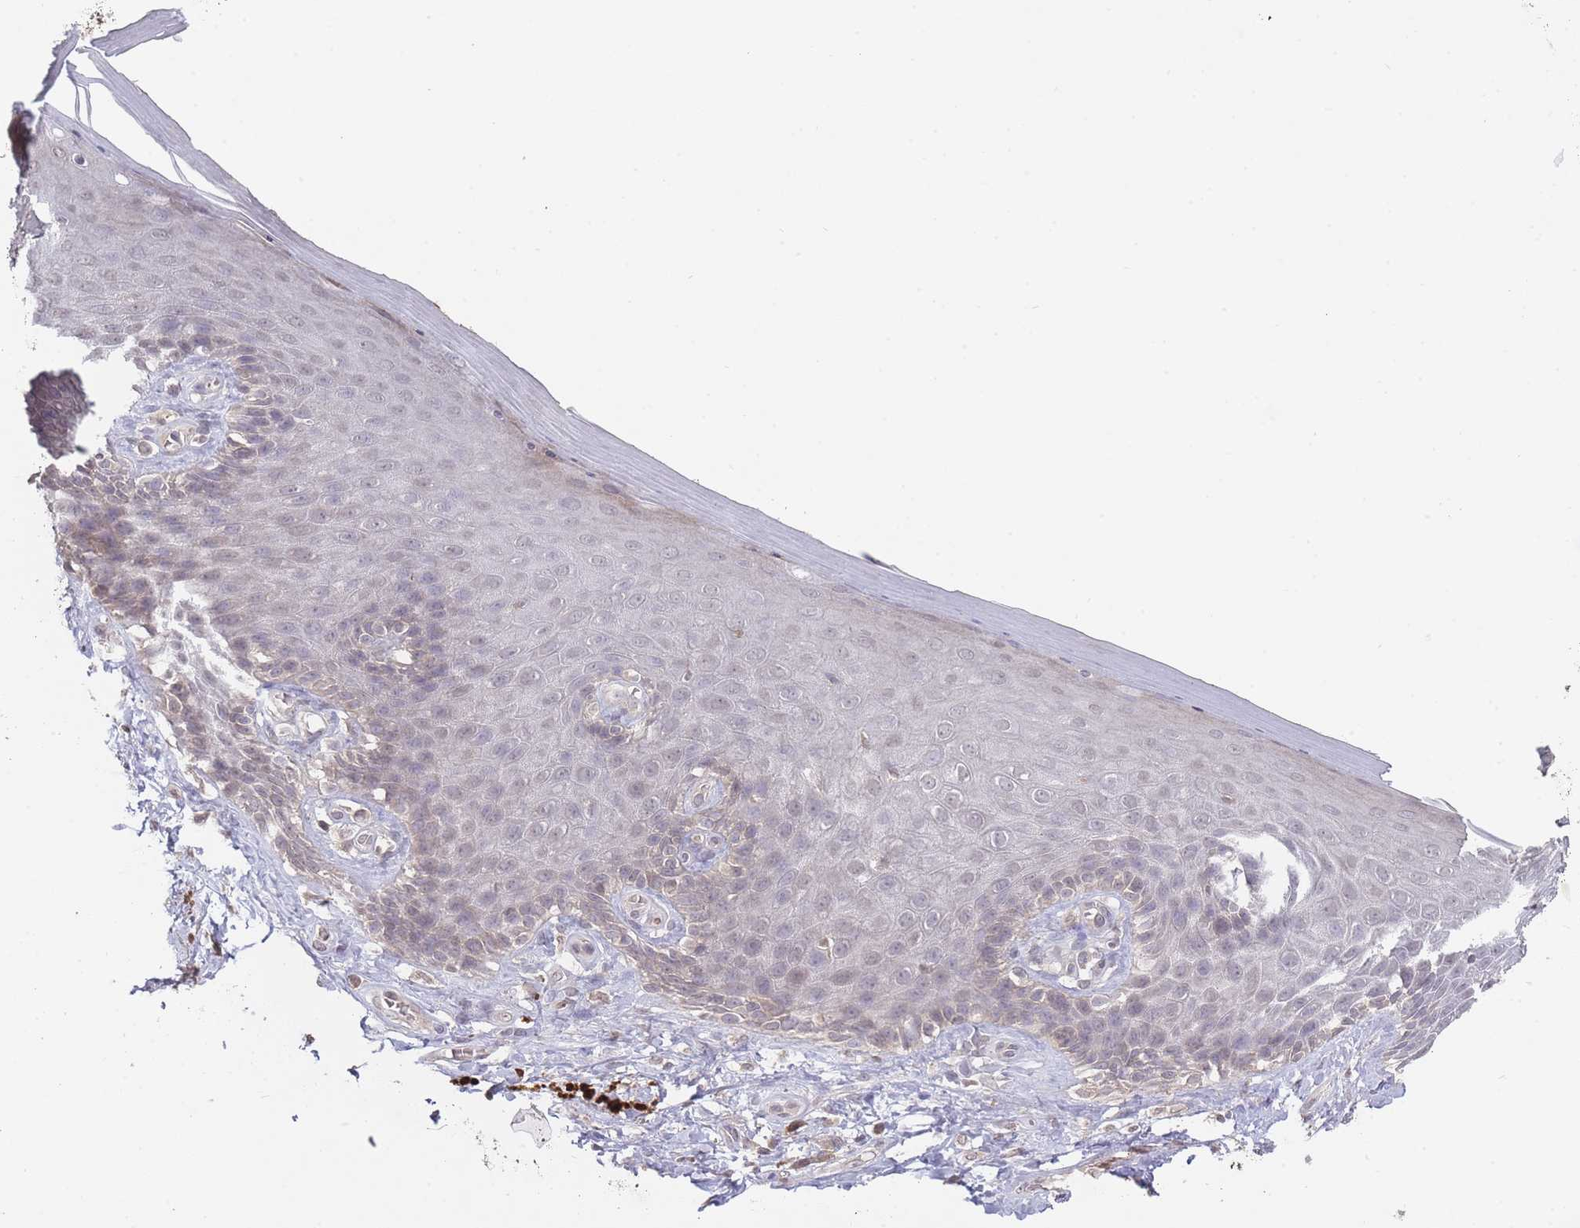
{"staining": {"intensity": "negative", "quantity": "none", "location": "none"}, "tissue": "skin", "cell_type": "Epidermal cells", "image_type": "normal", "snomed": [{"axis": "morphology", "description": "Normal tissue, NOS"}, {"axis": "topography", "description": "Anal"}, {"axis": "topography", "description": "Peripheral nerve tissue"}], "caption": "Micrograph shows no protein expression in epidermal cells of unremarkable skin.", "gene": "ADCYAP1R1", "patient": {"sex": "male", "age": 53}}